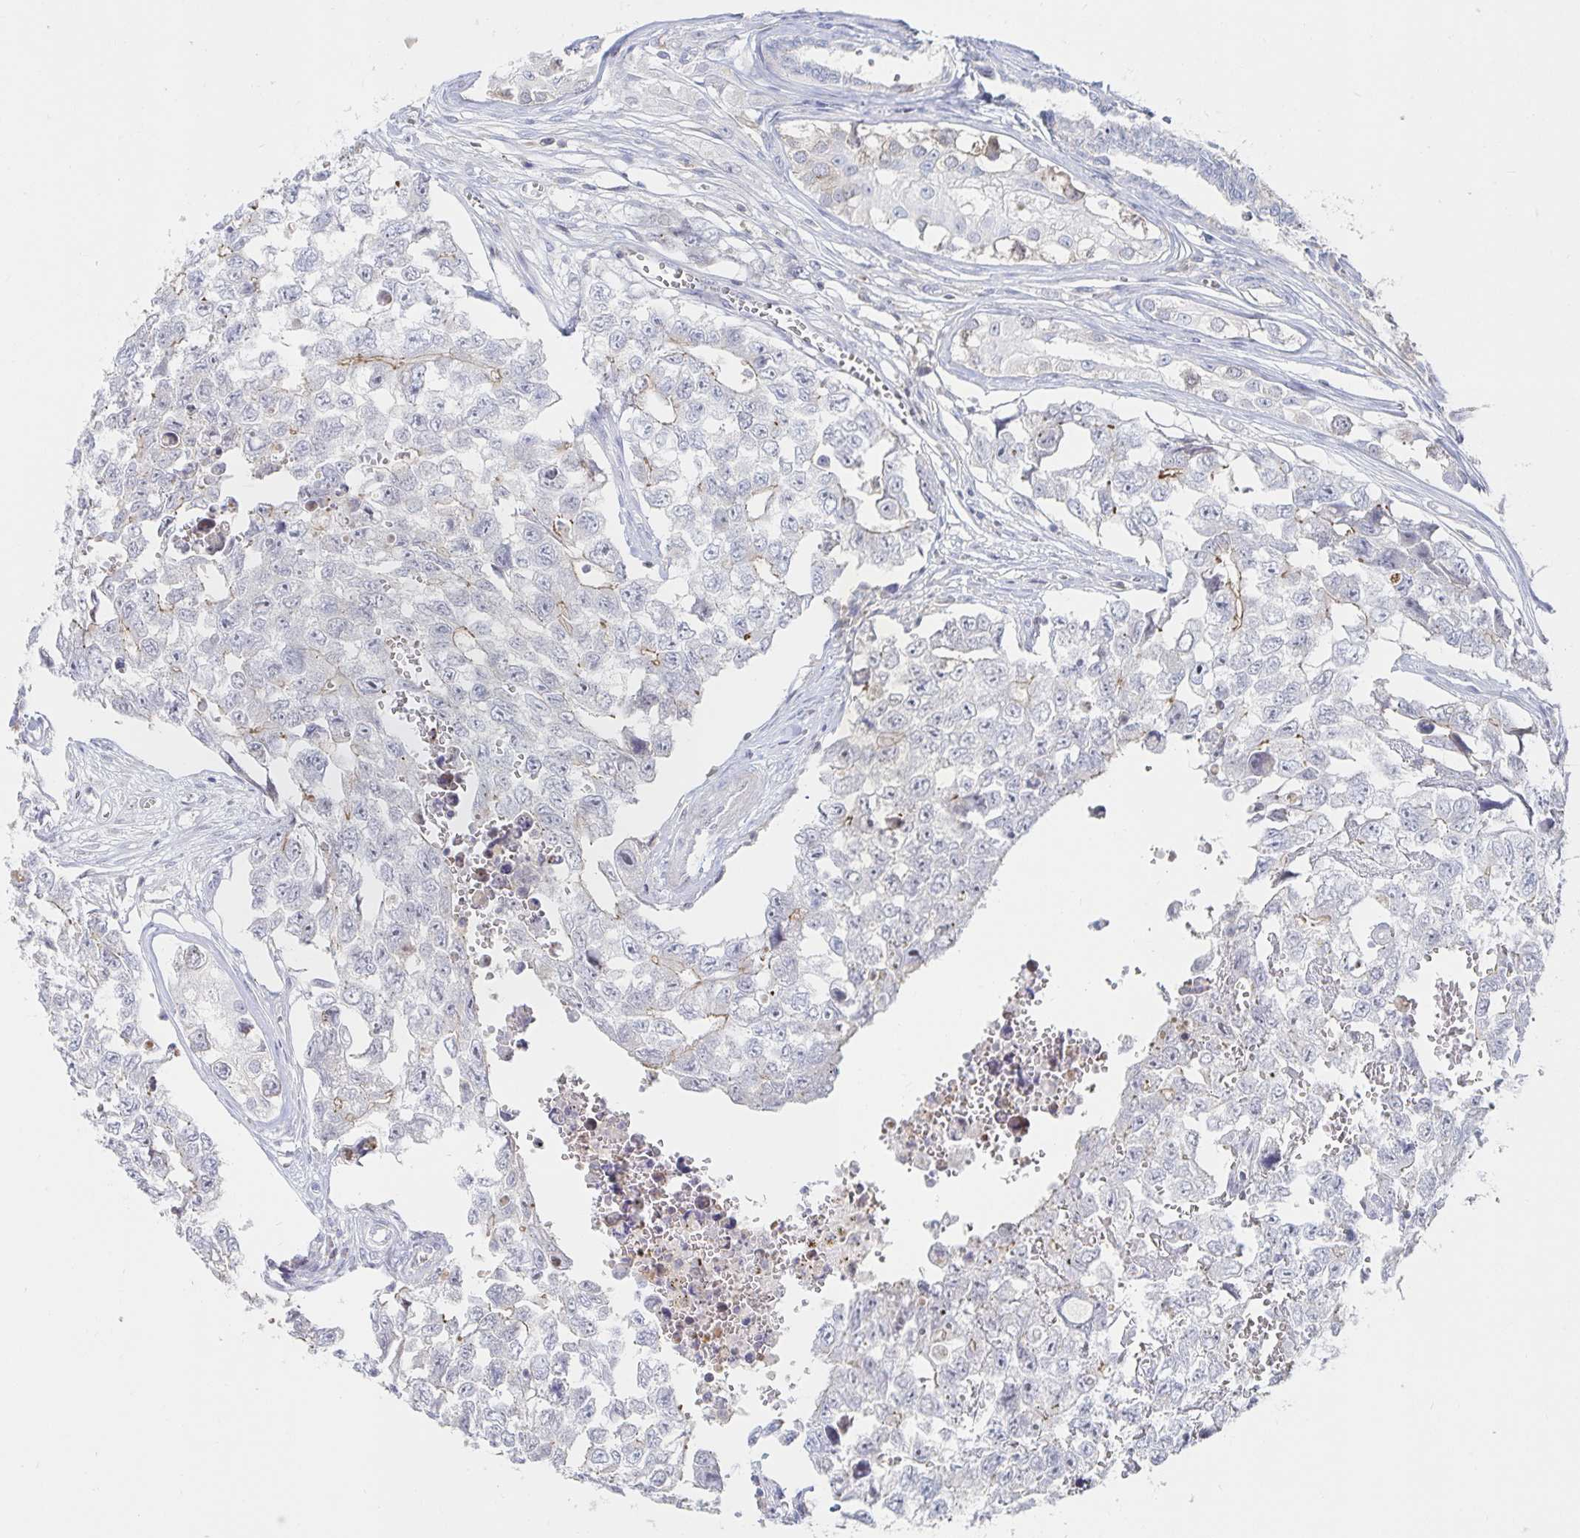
{"staining": {"intensity": "negative", "quantity": "none", "location": "none"}, "tissue": "testis cancer", "cell_type": "Tumor cells", "image_type": "cancer", "snomed": [{"axis": "morphology", "description": "Carcinoma, Embryonal, NOS"}, {"axis": "topography", "description": "Testis"}], "caption": "The photomicrograph shows no staining of tumor cells in testis embryonal carcinoma. Nuclei are stained in blue.", "gene": "PIK3CD", "patient": {"sex": "male", "age": 18}}